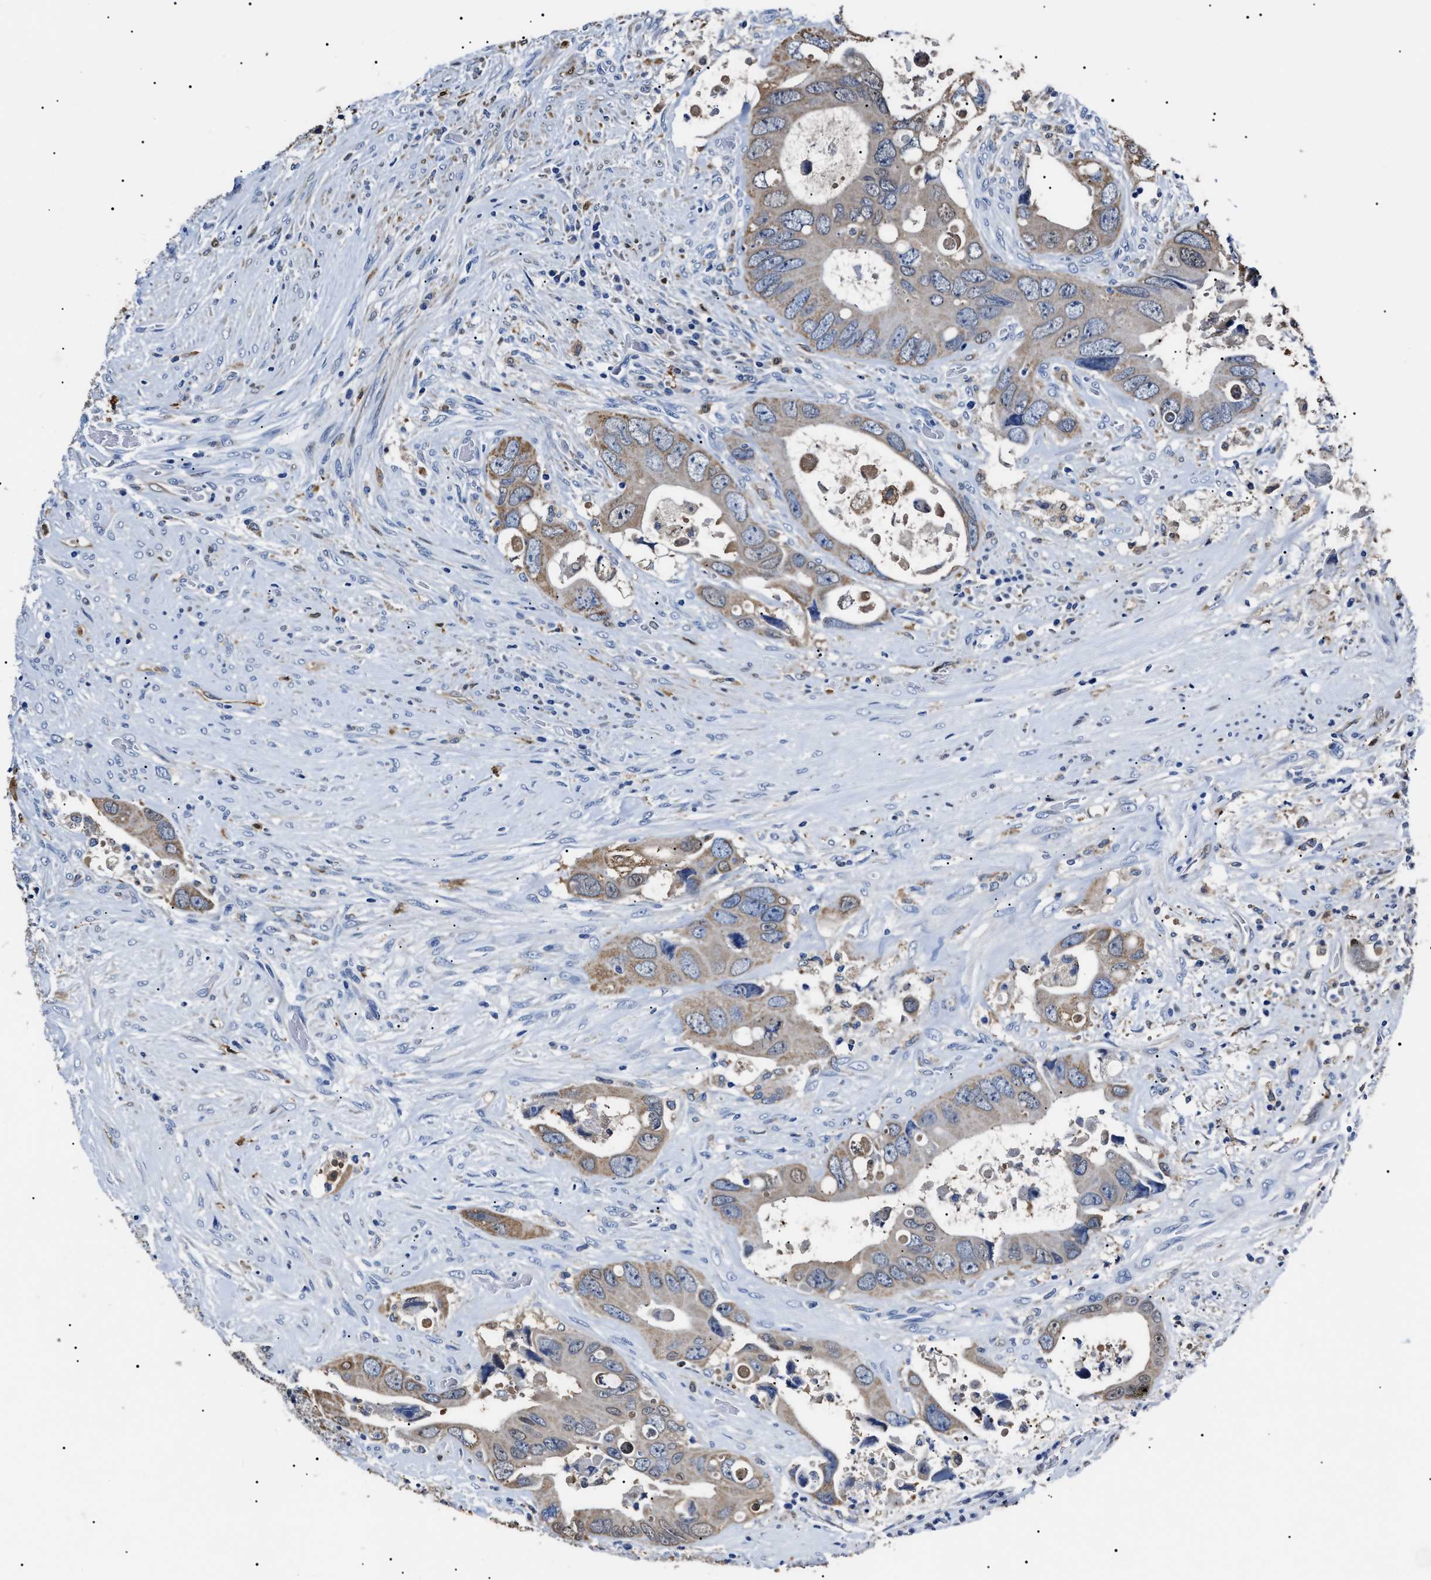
{"staining": {"intensity": "weak", "quantity": "<25%", "location": "cytoplasmic/membranous"}, "tissue": "colorectal cancer", "cell_type": "Tumor cells", "image_type": "cancer", "snomed": [{"axis": "morphology", "description": "Adenocarcinoma, NOS"}, {"axis": "topography", "description": "Rectum"}], "caption": "A high-resolution histopathology image shows immunohistochemistry (IHC) staining of adenocarcinoma (colorectal), which demonstrates no significant expression in tumor cells.", "gene": "ALDH1A1", "patient": {"sex": "male", "age": 70}}